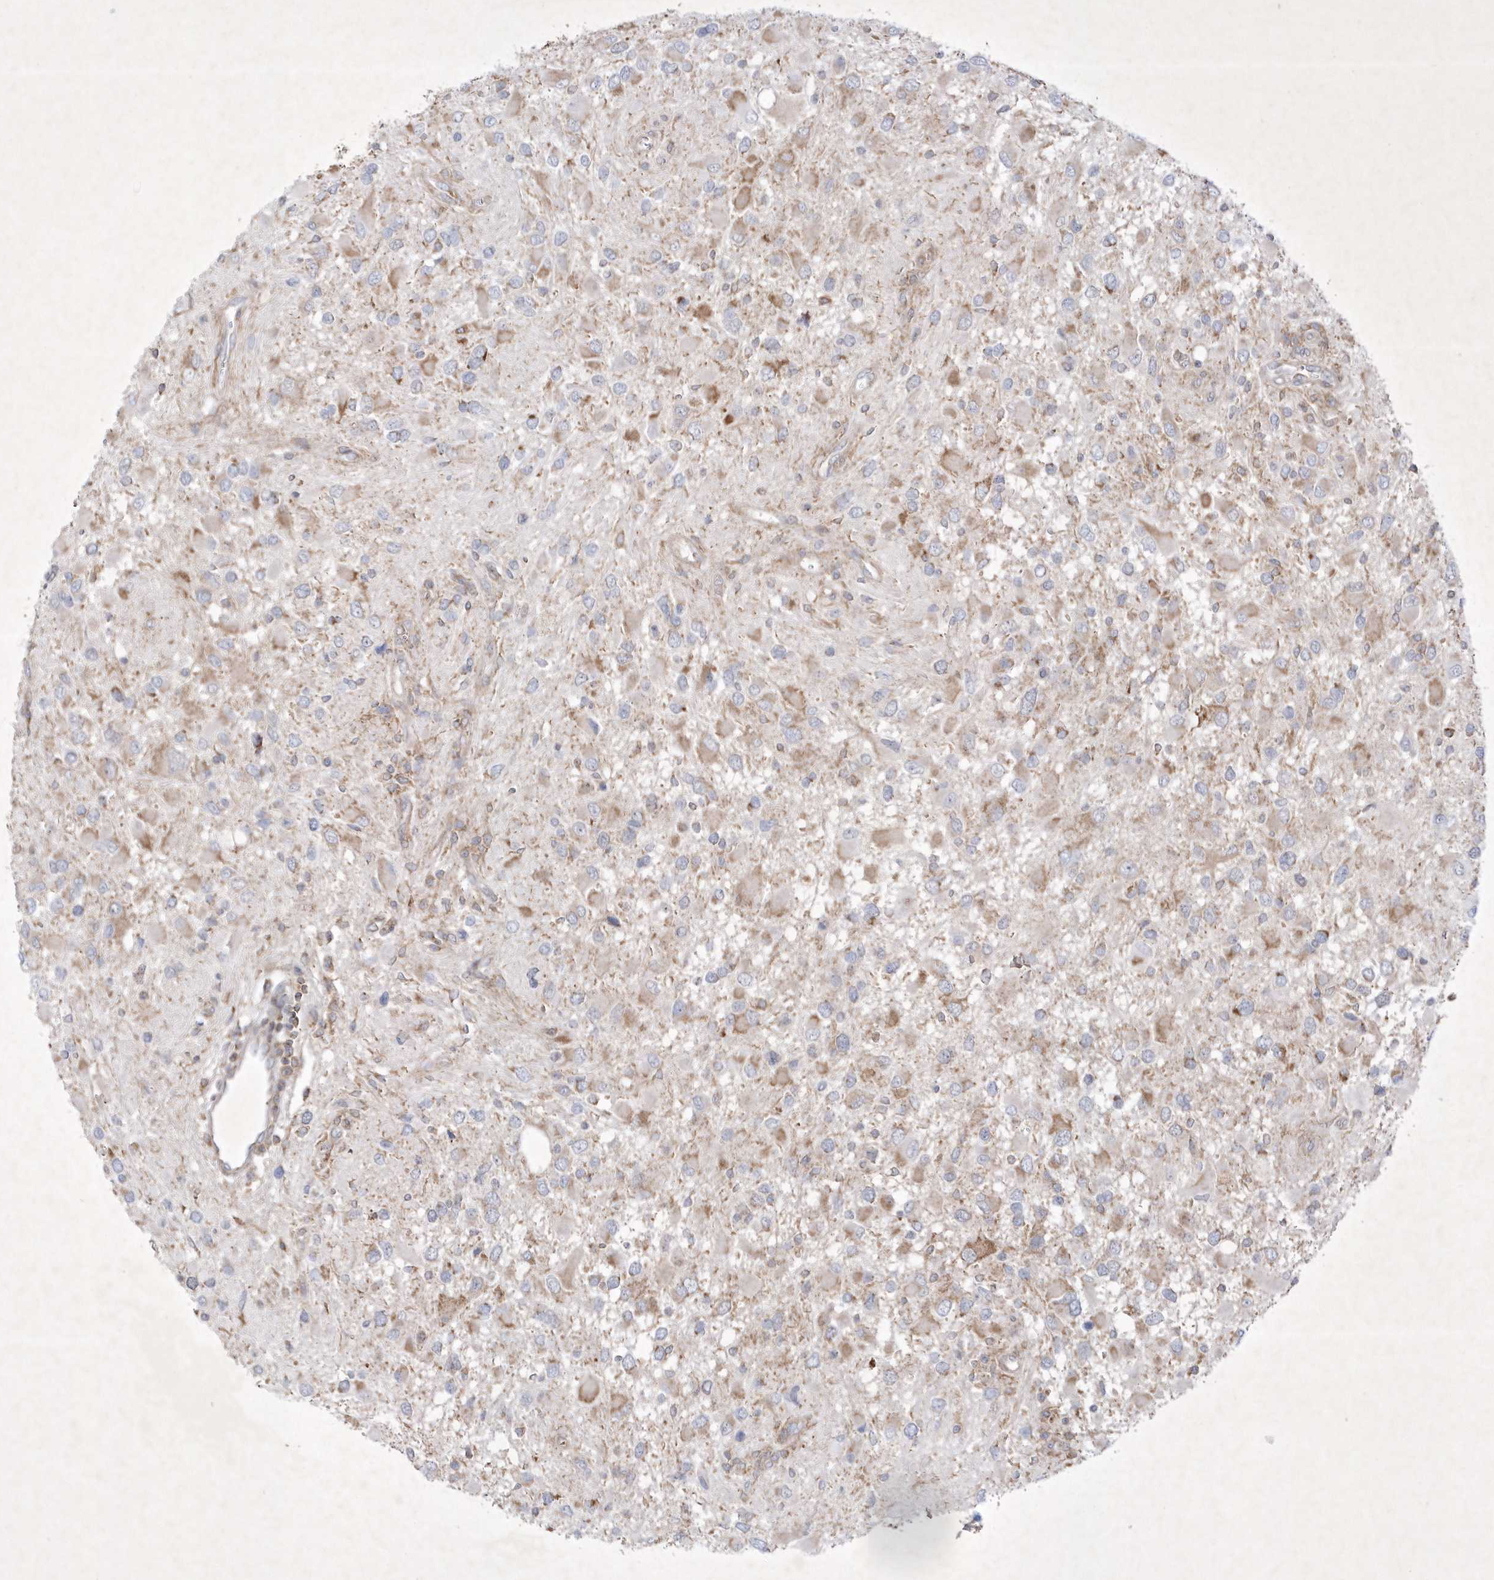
{"staining": {"intensity": "negative", "quantity": "none", "location": "none"}, "tissue": "glioma", "cell_type": "Tumor cells", "image_type": "cancer", "snomed": [{"axis": "morphology", "description": "Glioma, malignant, High grade"}, {"axis": "topography", "description": "Brain"}], "caption": "Micrograph shows no protein expression in tumor cells of glioma tissue.", "gene": "OPA1", "patient": {"sex": "male", "age": 53}}